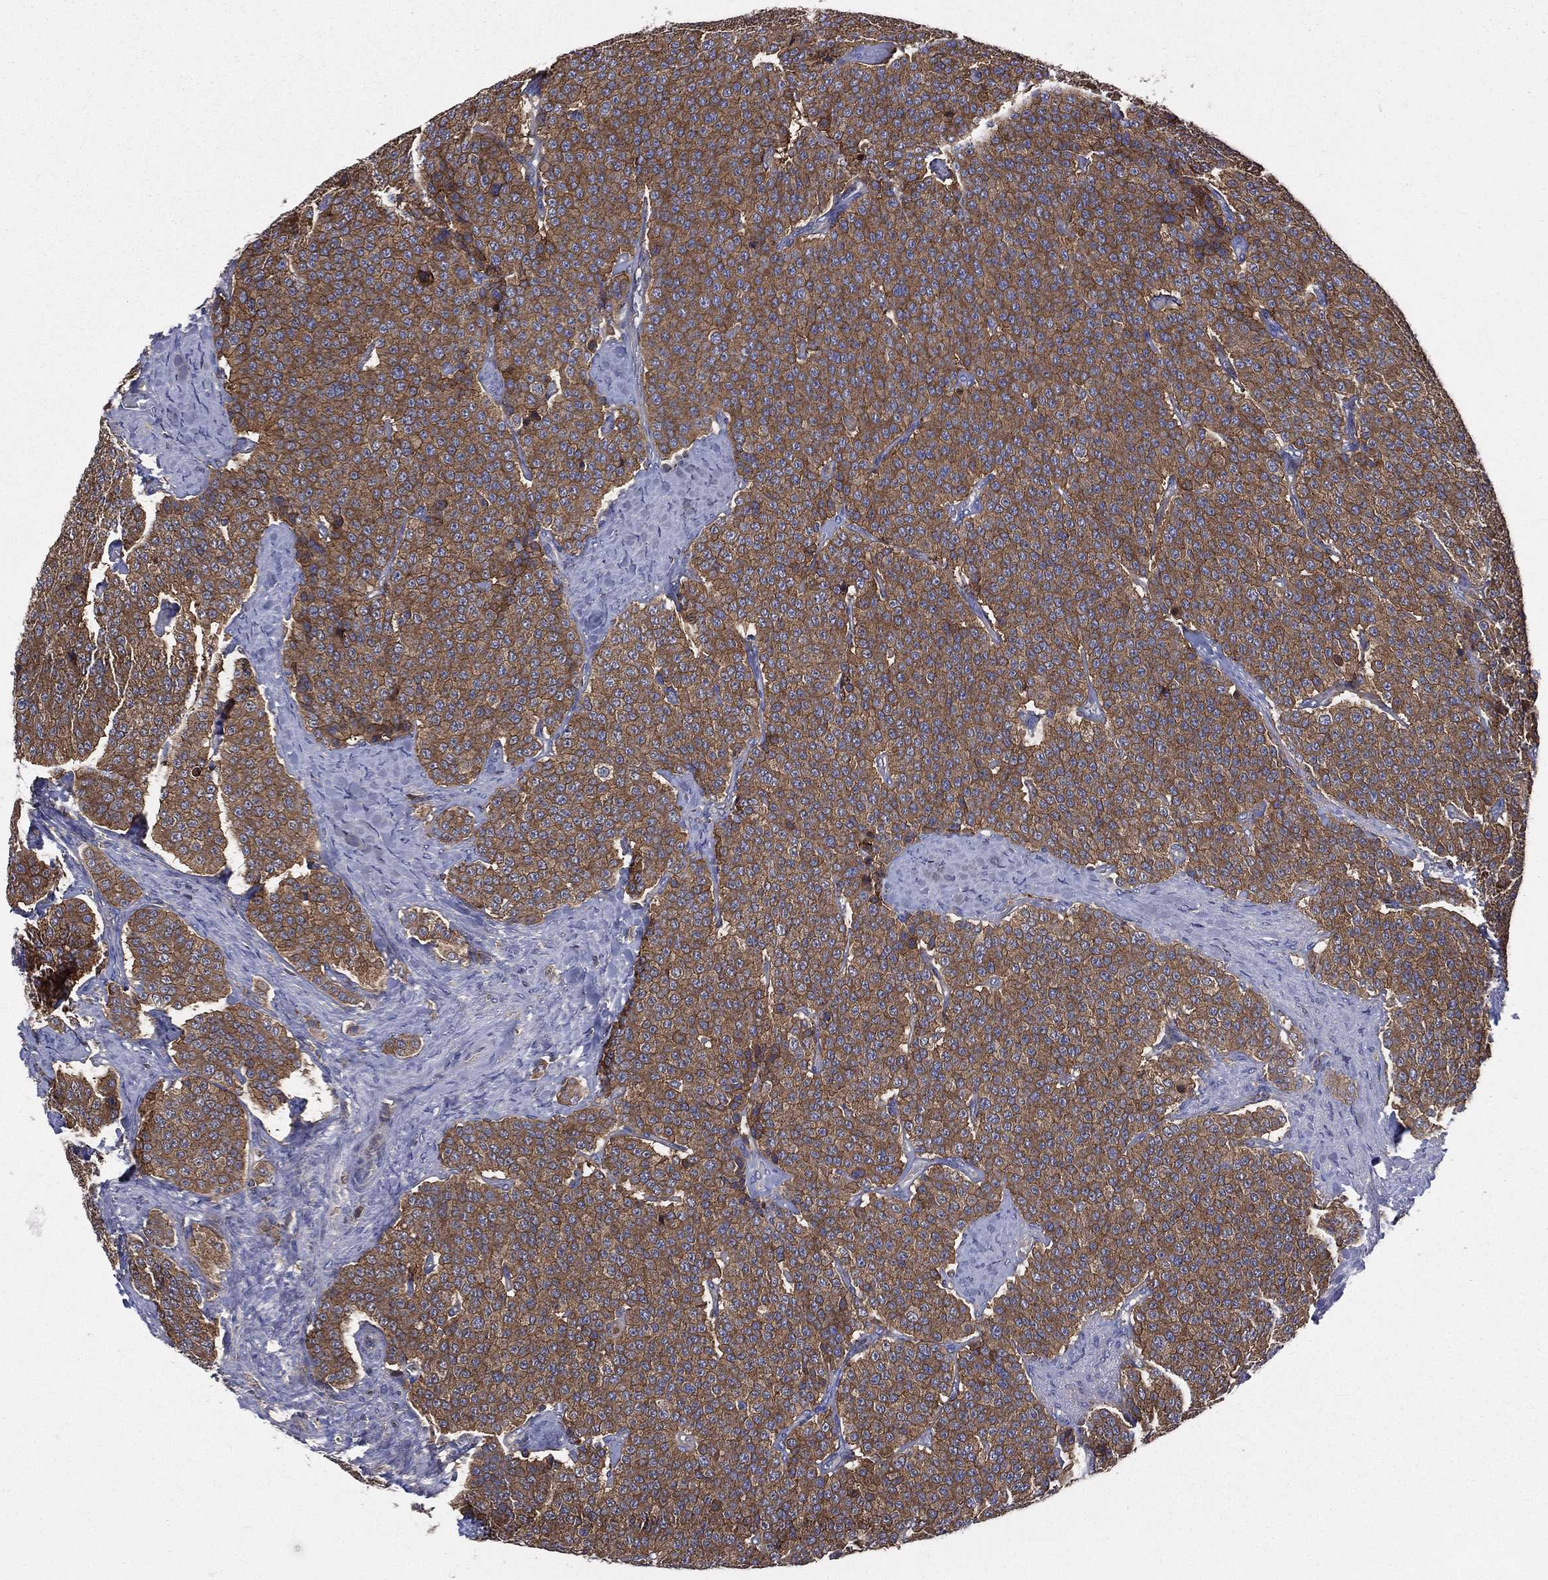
{"staining": {"intensity": "strong", "quantity": ">75%", "location": "cytoplasmic/membranous"}, "tissue": "carcinoid", "cell_type": "Tumor cells", "image_type": "cancer", "snomed": [{"axis": "morphology", "description": "Carcinoid, malignant, NOS"}, {"axis": "topography", "description": "Small intestine"}], "caption": "A high-resolution micrograph shows immunohistochemistry staining of malignant carcinoid, which demonstrates strong cytoplasmic/membranous staining in about >75% of tumor cells. (DAB (3,3'-diaminobenzidine) IHC with brightfield microscopy, high magnification).", "gene": "SMPD3", "patient": {"sex": "female", "age": 58}}